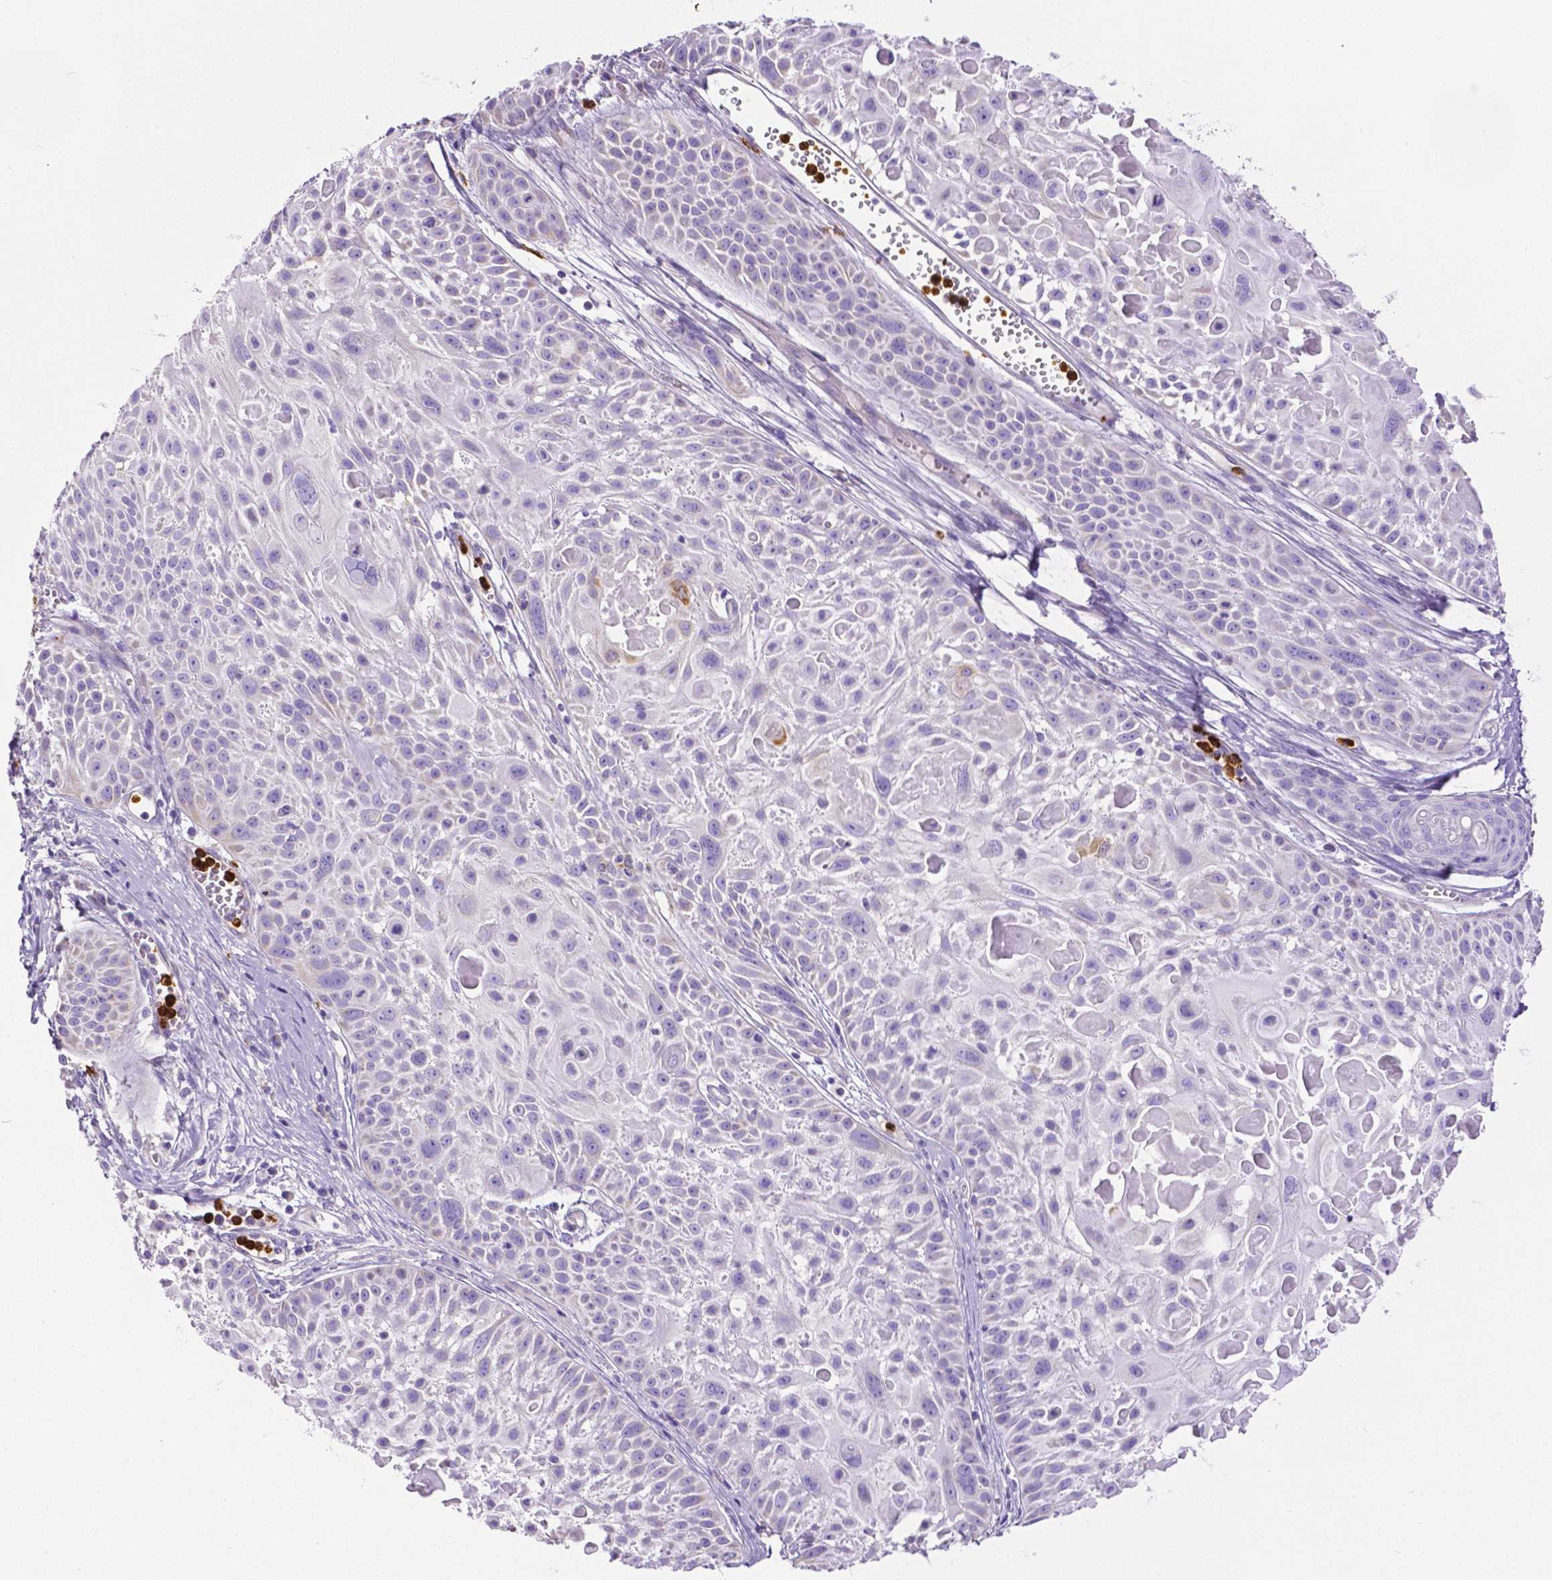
{"staining": {"intensity": "moderate", "quantity": "<25%", "location": "cytoplasmic/membranous"}, "tissue": "skin cancer", "cell_type": "Tumor cells", "image_type": "cancer", "snomed": [{"axis": "morphology", "description": "Squamous cell carcinoma, NOS"}, {"axis": "topography", "description": "Skin"}, {"axis": "topography", "description": "Anal"}], "caption": "Tumor cells demonstrate low levels of moderate cytoplasmic/membranous positivity in about <25% of cells in human squamous cell carcinoma (skin).", "gene": "MMP9", "patient": {"sex": "female", "age": 75}}